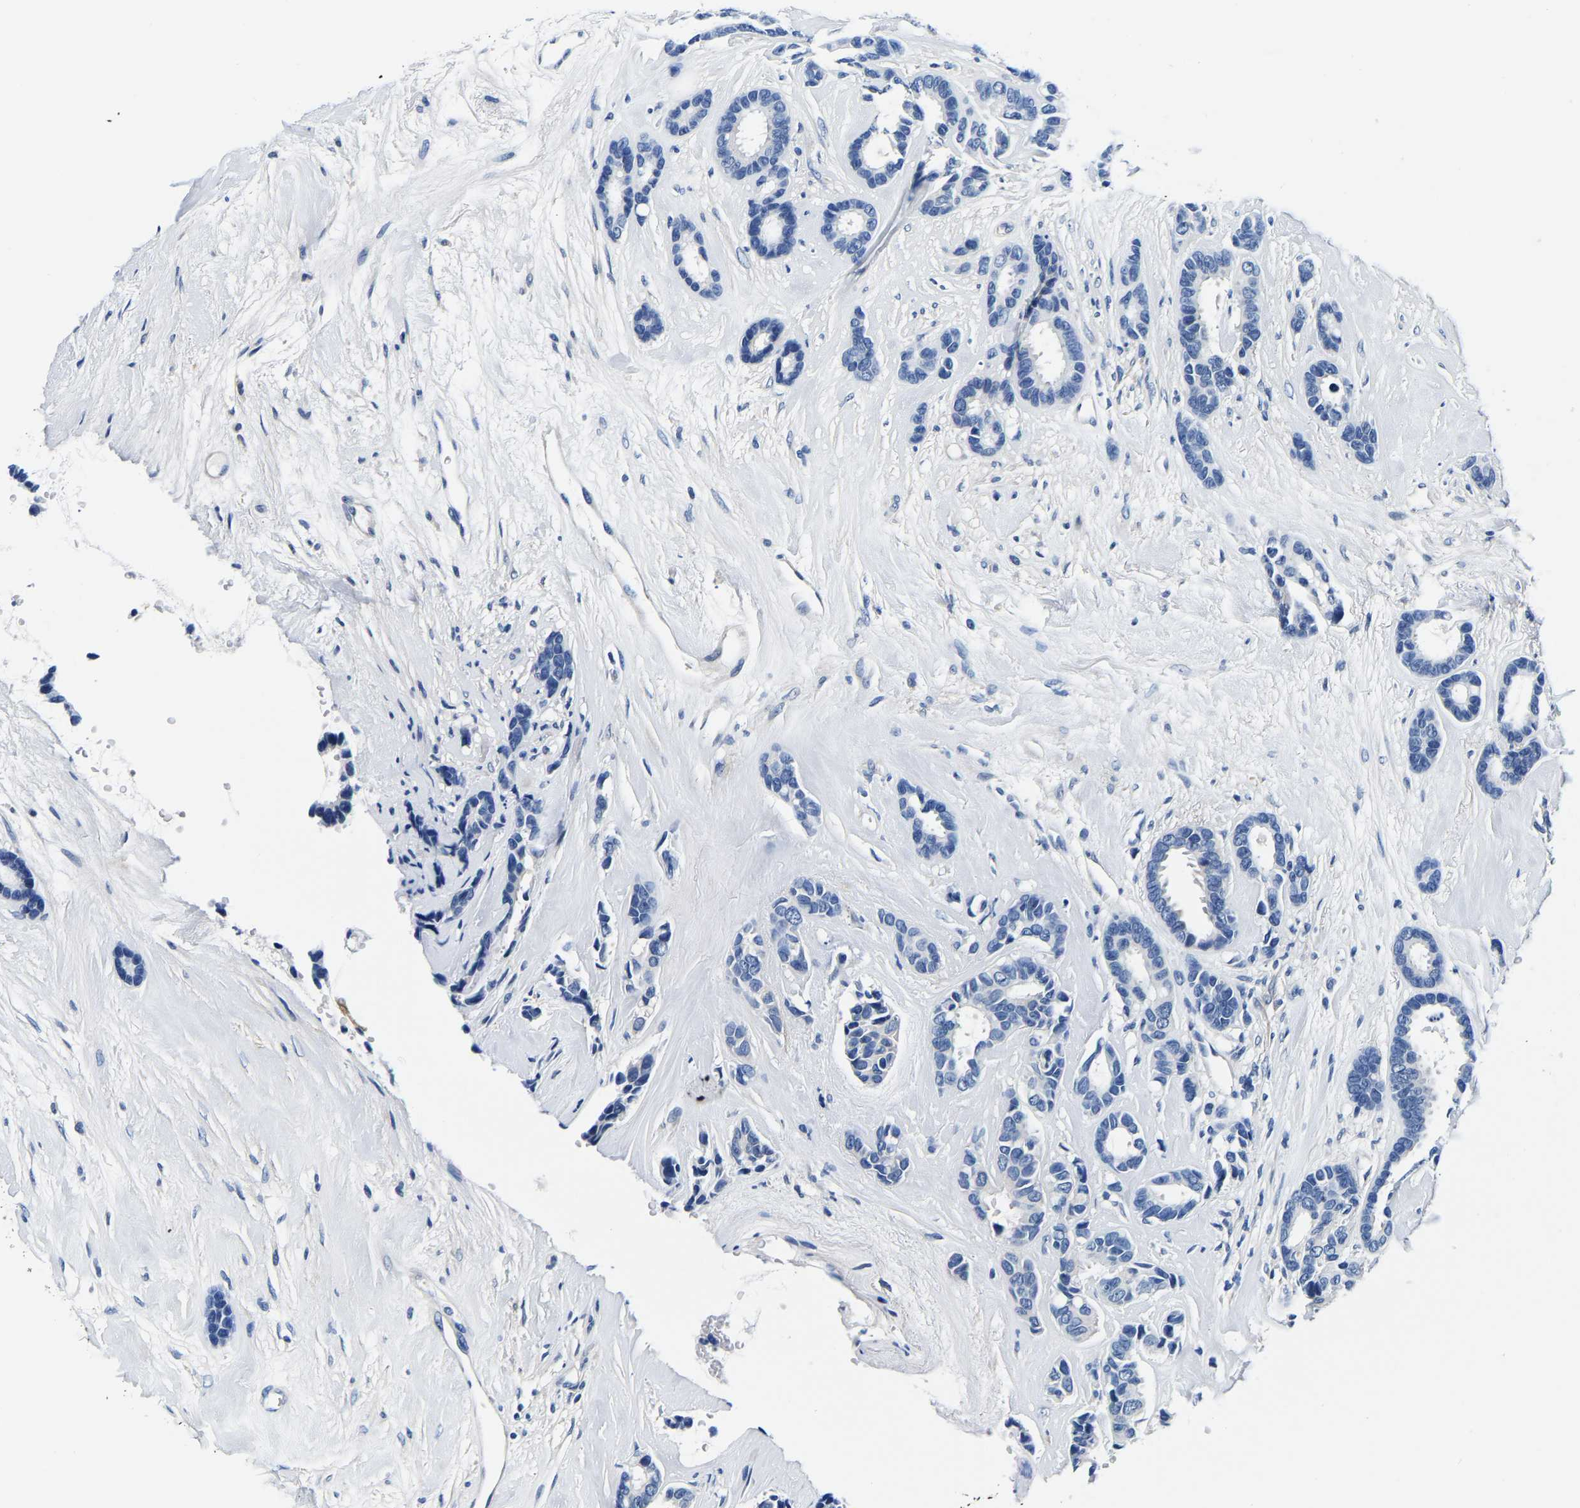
{"staining": {"intensity": "negative", "quantity": "none", "location": "none"}, "tissue": "breast cancer", "cell_type": "Tumor cells", "image_type": "cancer", "snomed": [{"axis": "morphology", "description": "Duct carcinoma"}, {"axis": "topography", "description": "Breast"}], "caption": "A histopathology image of human breast cancer is negative for staining in tumor cells.", "gene": "ACO1", "patient": {"sex": "female", "age": 87}}